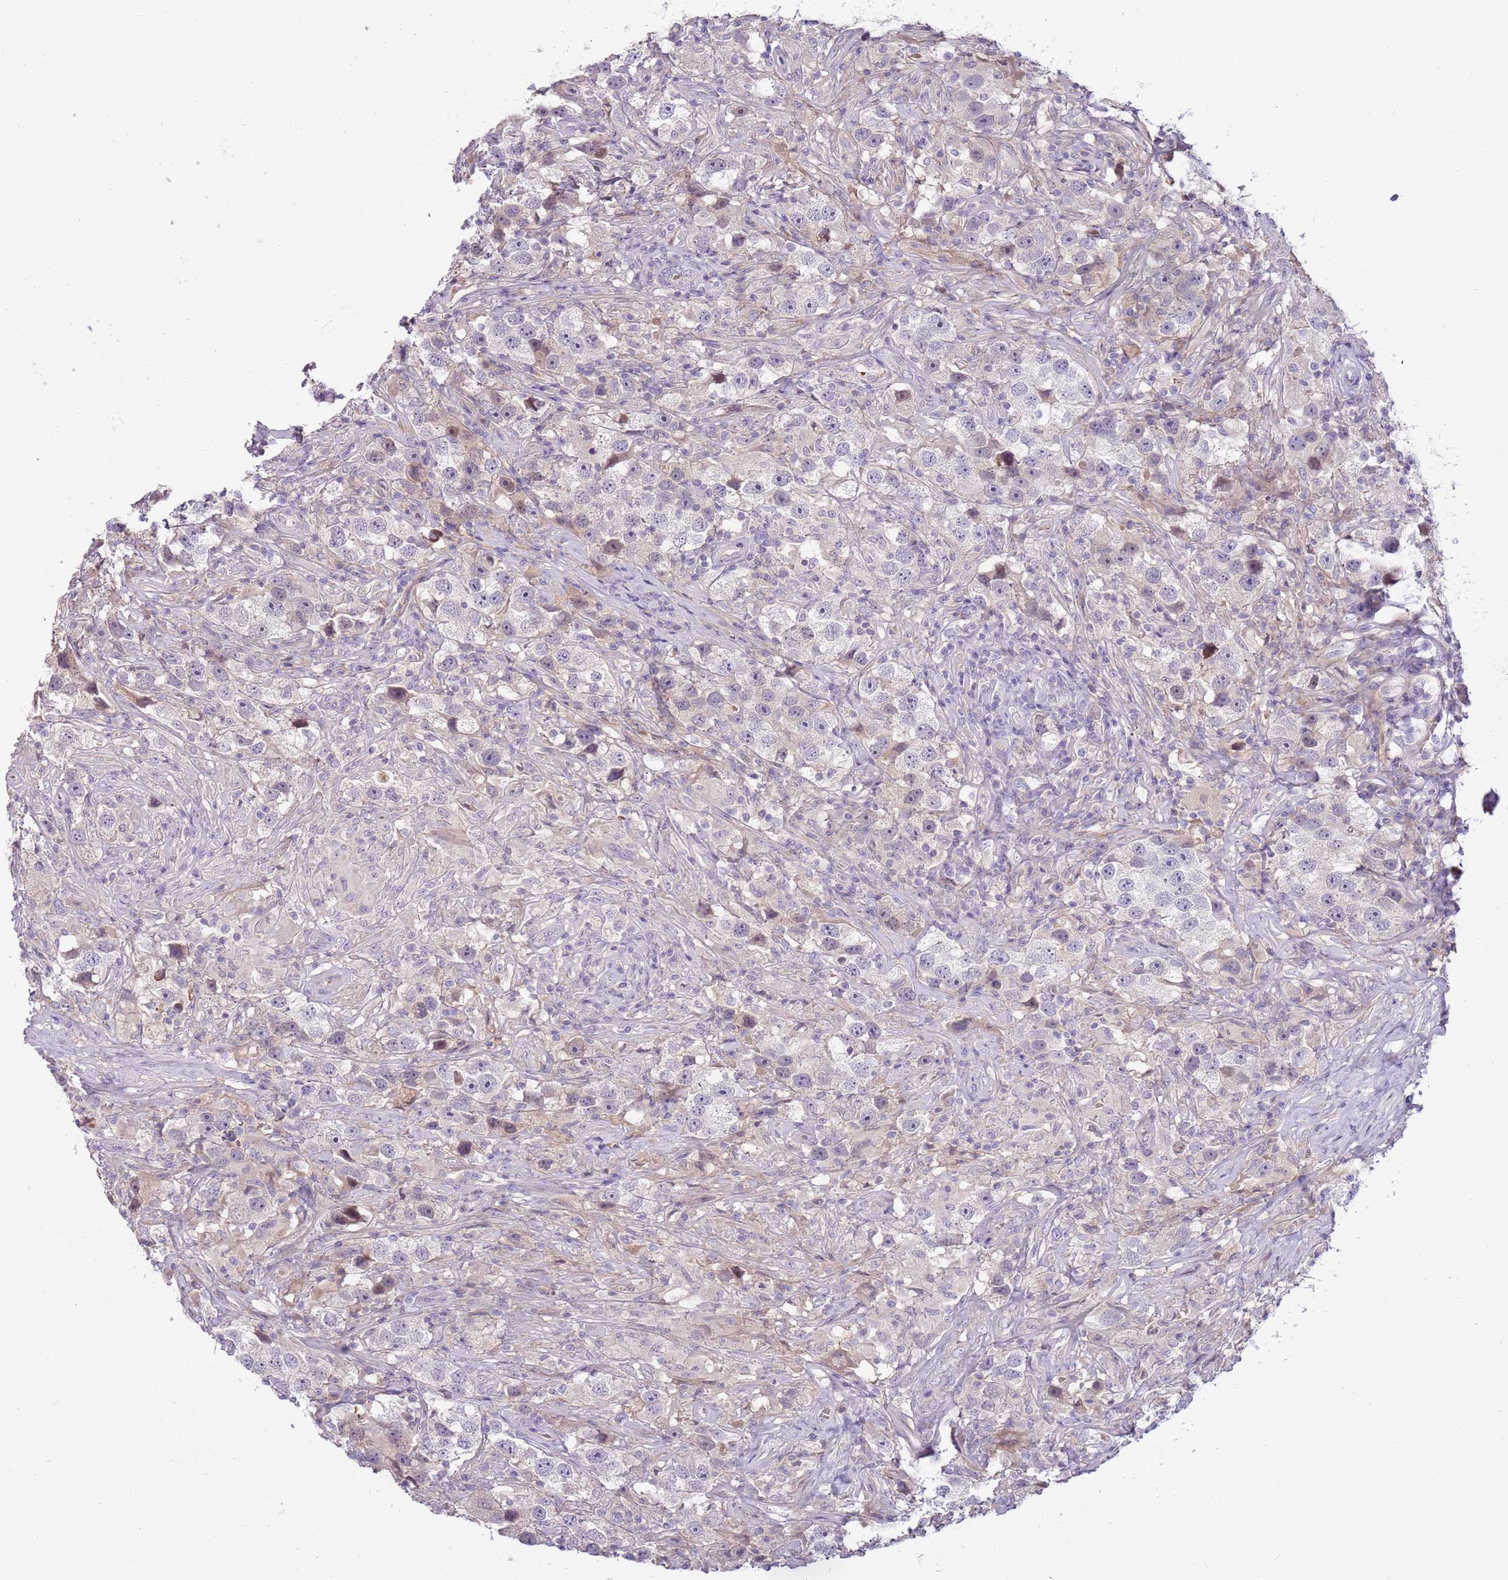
{"staining": {"intensity": "negative", "quantity": "none", "location": "none"}, "tissue": "testis cancer", "cell_type": "Tumor cells", "image_type": "cancer", "snomed": [{"axis": "morphology", "description": "Seminoma, NOS"}, {"axis": "topography", "description": "Testis"}], "caption": "IHC of human testis cancer exhibits no expression in tumor cells.", "gene": "ARHGAP5", "patient": {"sex": "male", "age": 49}}